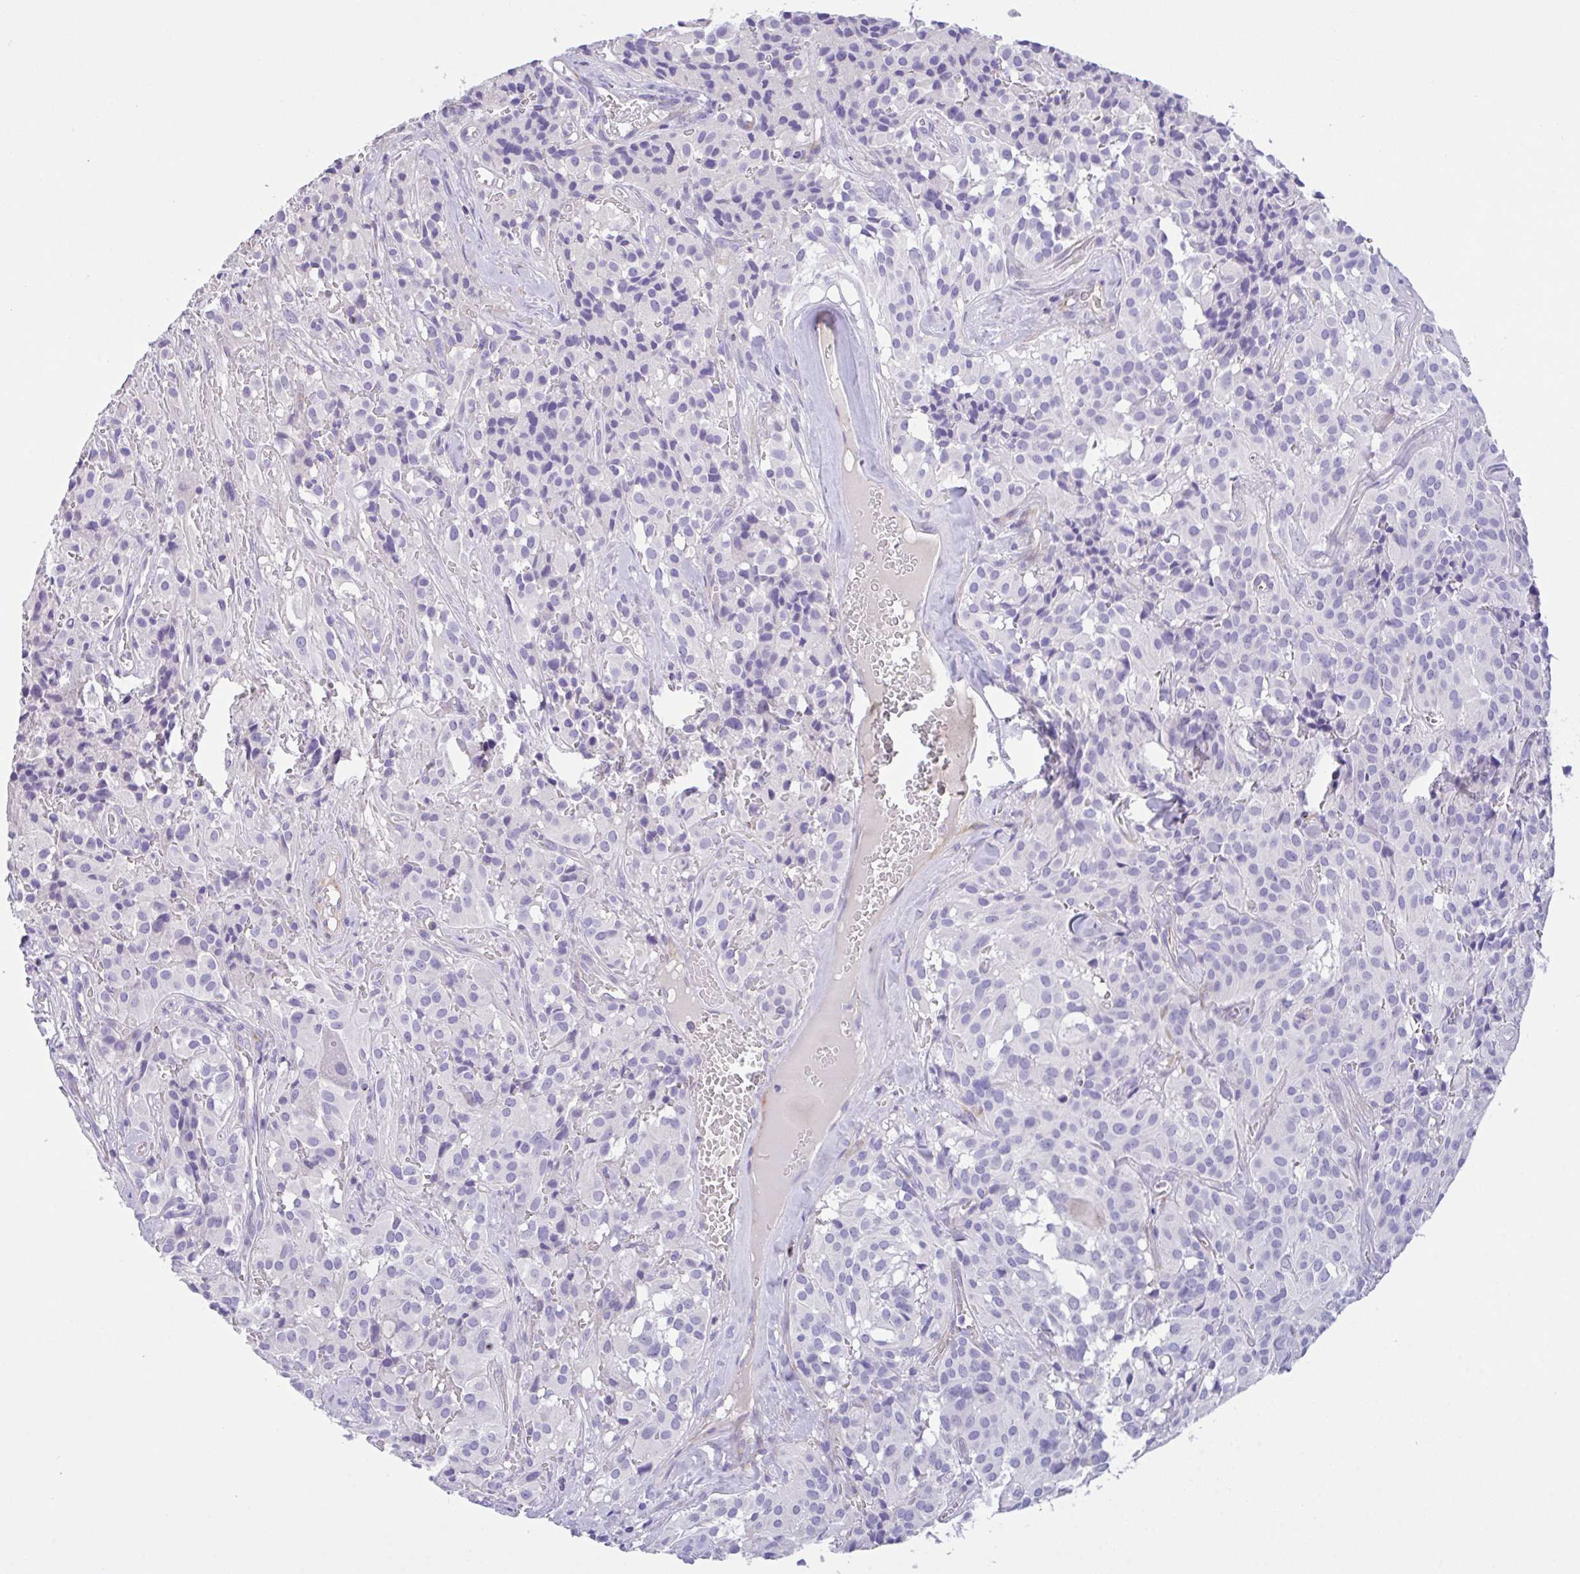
{"staining": {"intensity": "negative", "quantity": "none", "location": "none"}, "tissue": "glioma", "cell_type": "Tumor cells", "image_type": "cancer", "snomed": [{"axis": "morphology", "description": "Glioma, malignant, Low grade"}, {"axis": "topography", "description": "Brain"}], "caption": "Immunohistochemical staining of malignant glioma (low-grade) shows no significant positivity in tumor cells.", "gene": "FBXL20", "patient": {"sex": "male", "age": 42}}